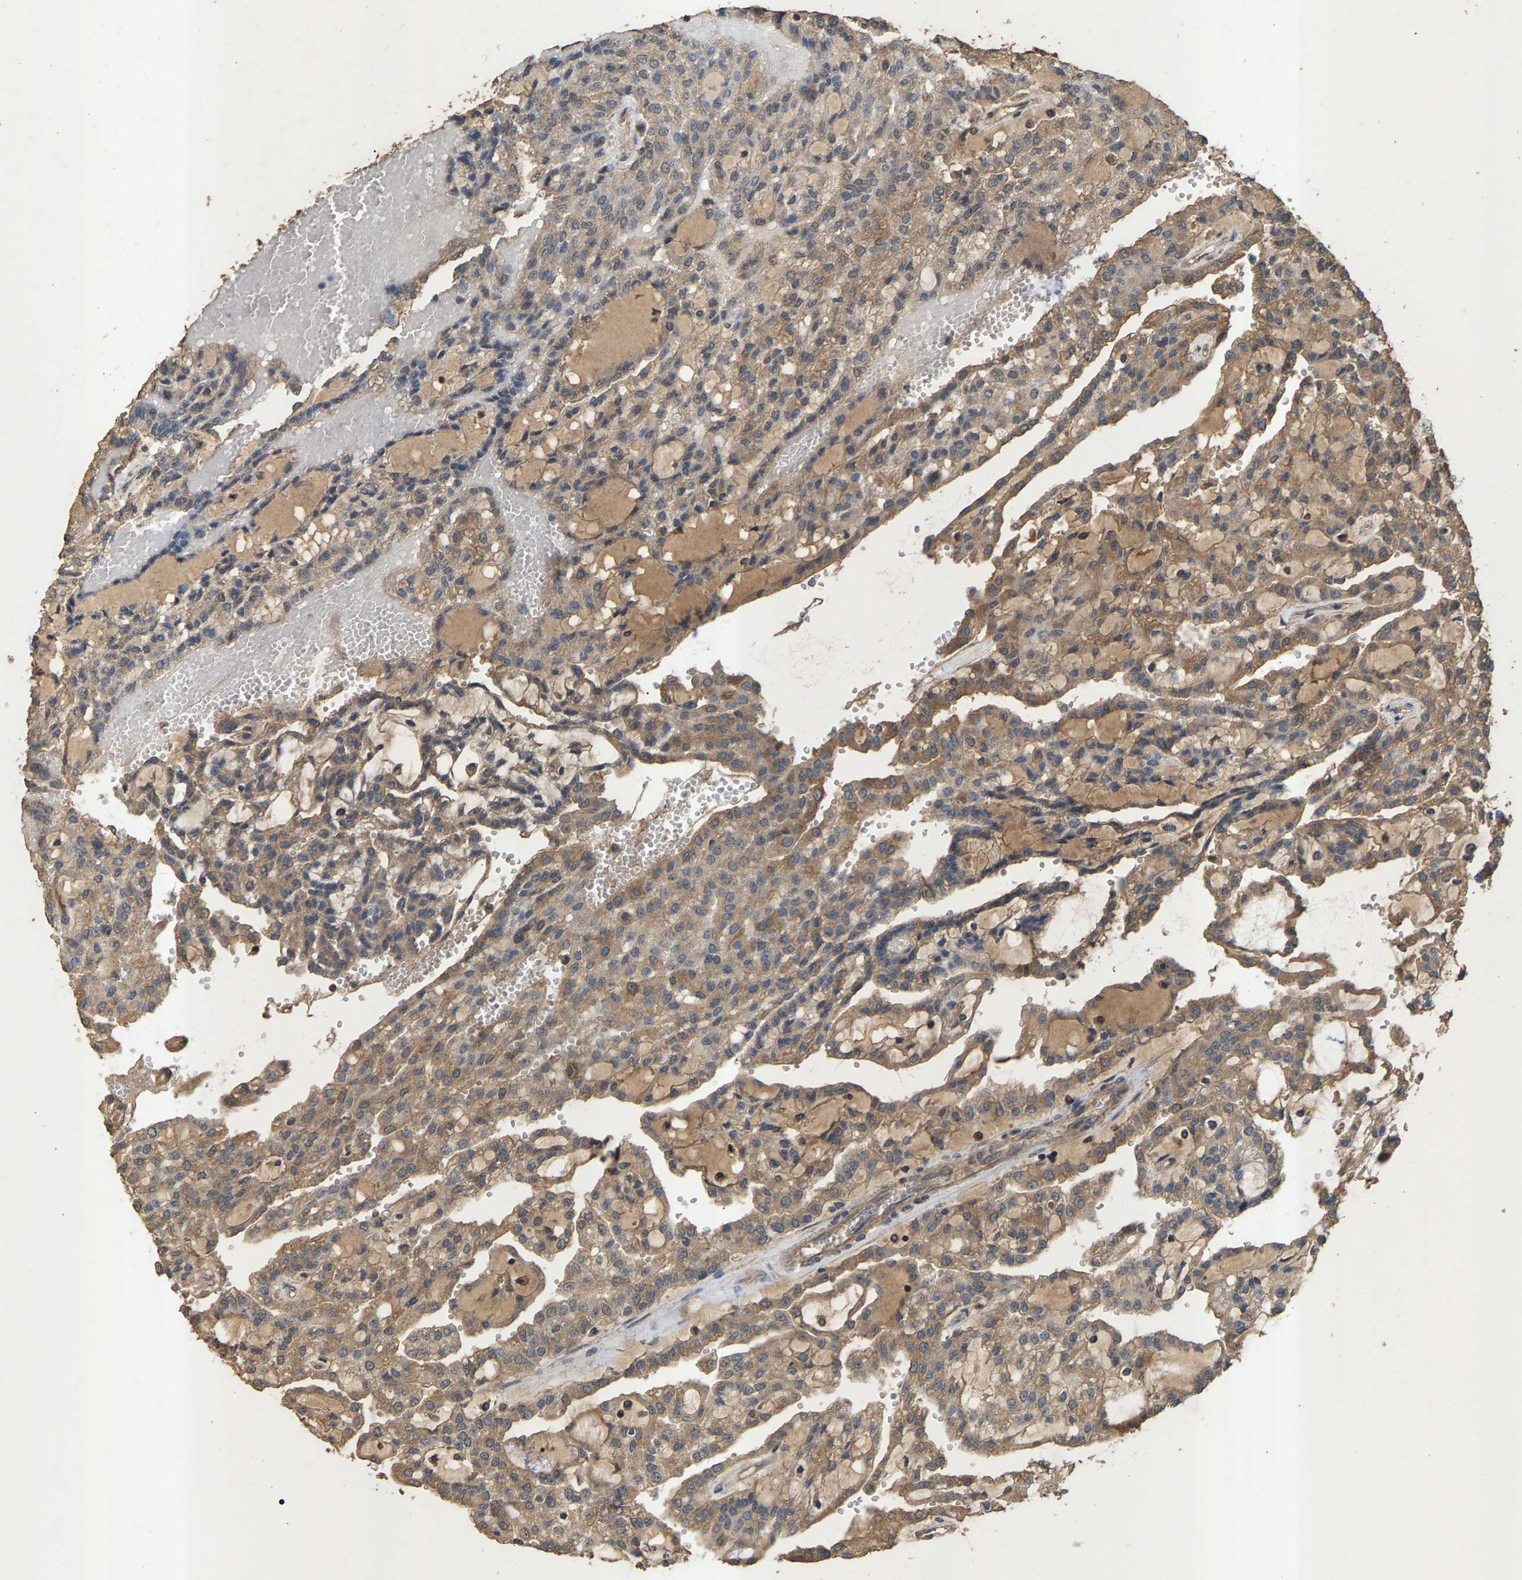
{"staining": {"intensity": "weak", "quantity": ">75%", "location": "cytoplasmic/membranous"}, "tissue": "renal cancer", "cell_type": "Tumor cells", "image_type": "cancer", "snomed": [{"axis": "morphology", "description": "Adenocarcinoma, NOS"}, {"axis": "topography", "description": "Kidney"}], "caption": "Immunohistochemistry (IHC) histopathology image of neoplastic tissue: renal cancer stained using immunohistochemistry reveals low levels of weak protein expression localized specifically in the cytoplasmic/membranous of tumor cells, appearing as a cytoplasmic/membranous brown color.", "gene": "HTRA3", "patient": {"sex": "male", "age": 63}}